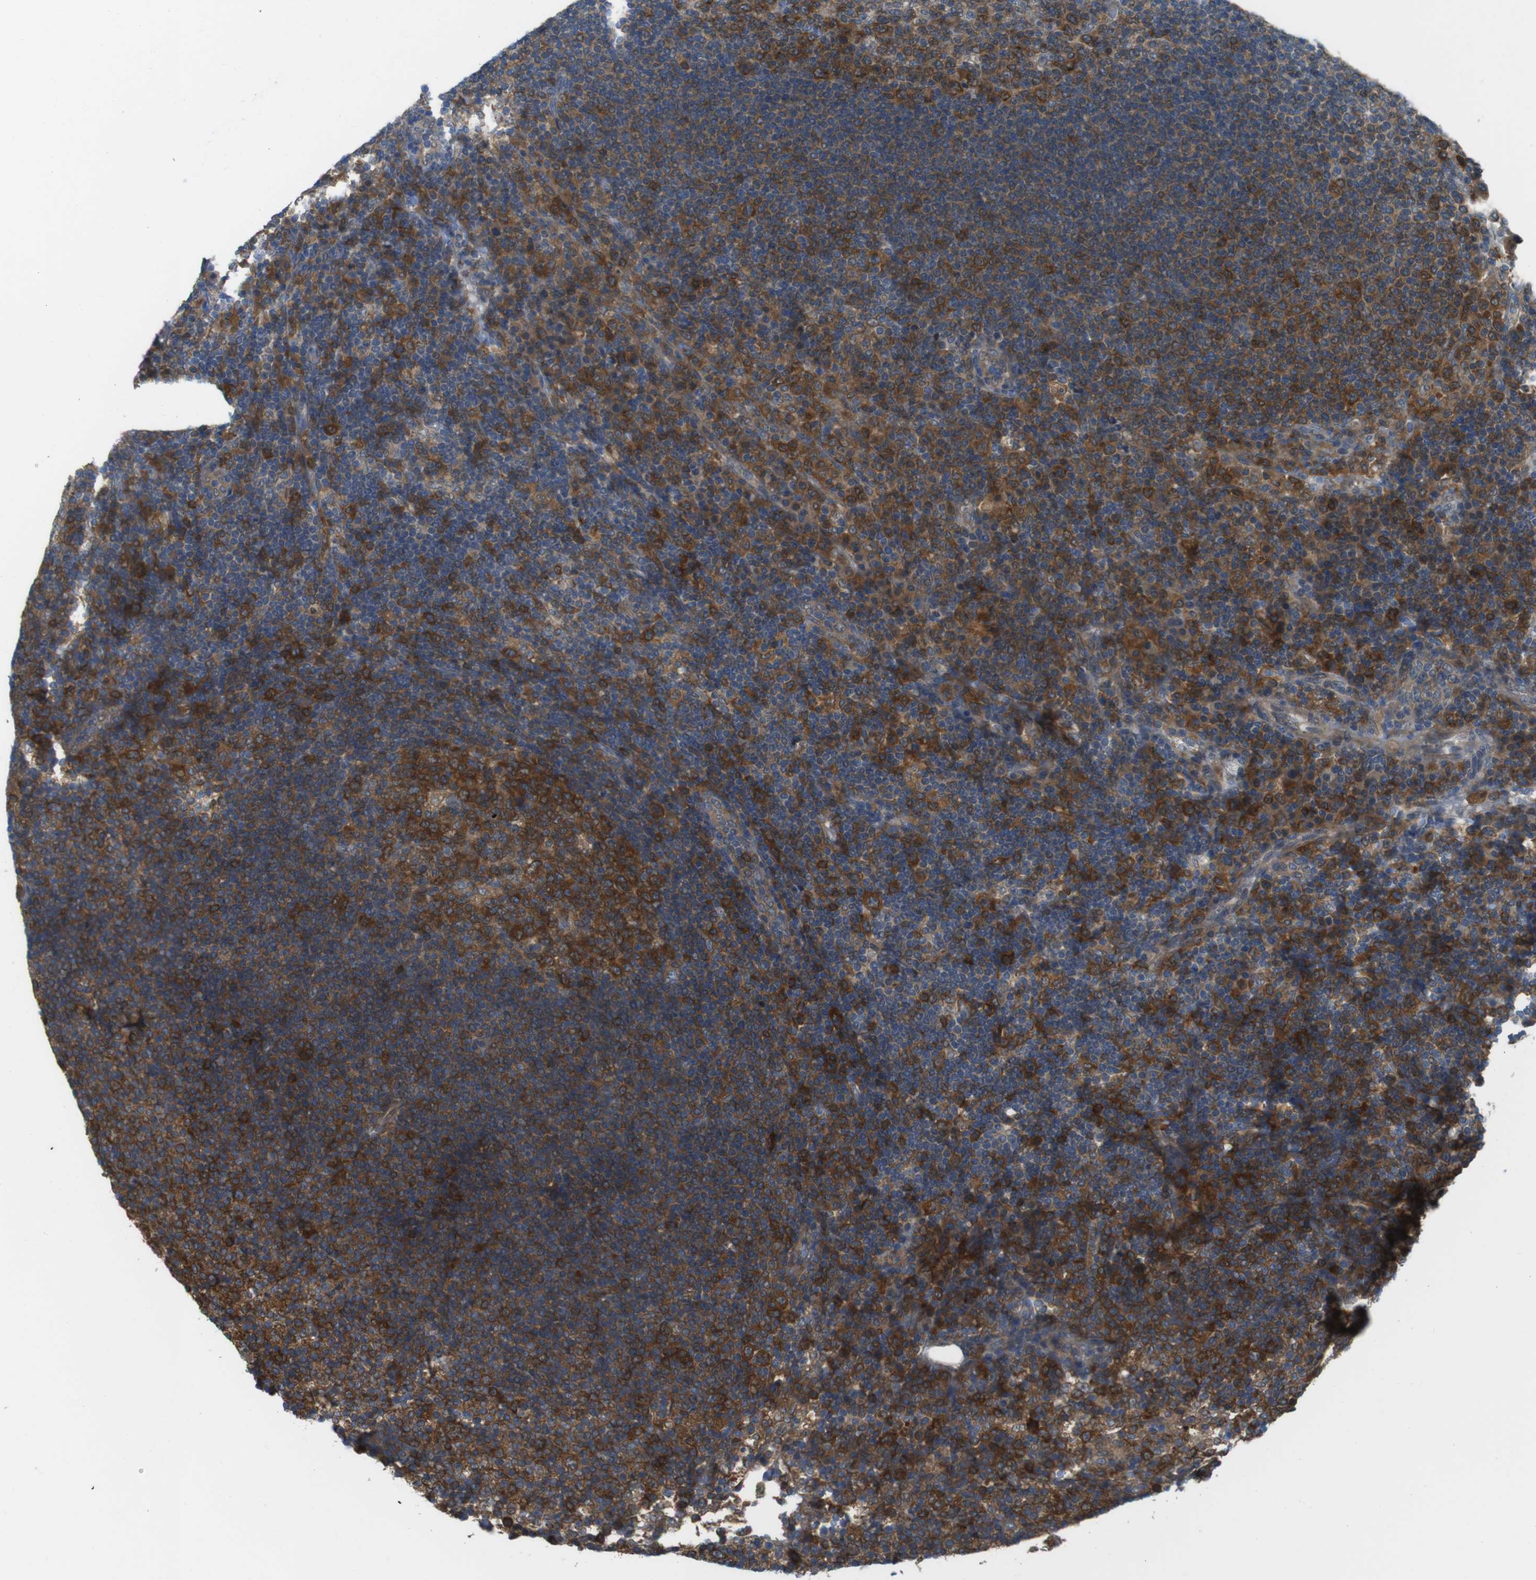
{"staining": {"intensity": "strong", "quantity": ">75%", "location": "cytoplasmic/membranous"}, "tissue": "lymph node", "cell_type": "Germinal center cells", "image_type": "normal", "snomed": [{"axis": "morphology", "description": "Normal tissue, NOS"}, {"axis": "topography", "description": "Lymph node"}], "caption": "Protein expression analysis of normal human lymph node reveals strong cytoplasmic/membranous positivity in about >75% of germinal center cells.", "gene": "MTHFD1L", "patient": {"sex": "female", "age": 53}}